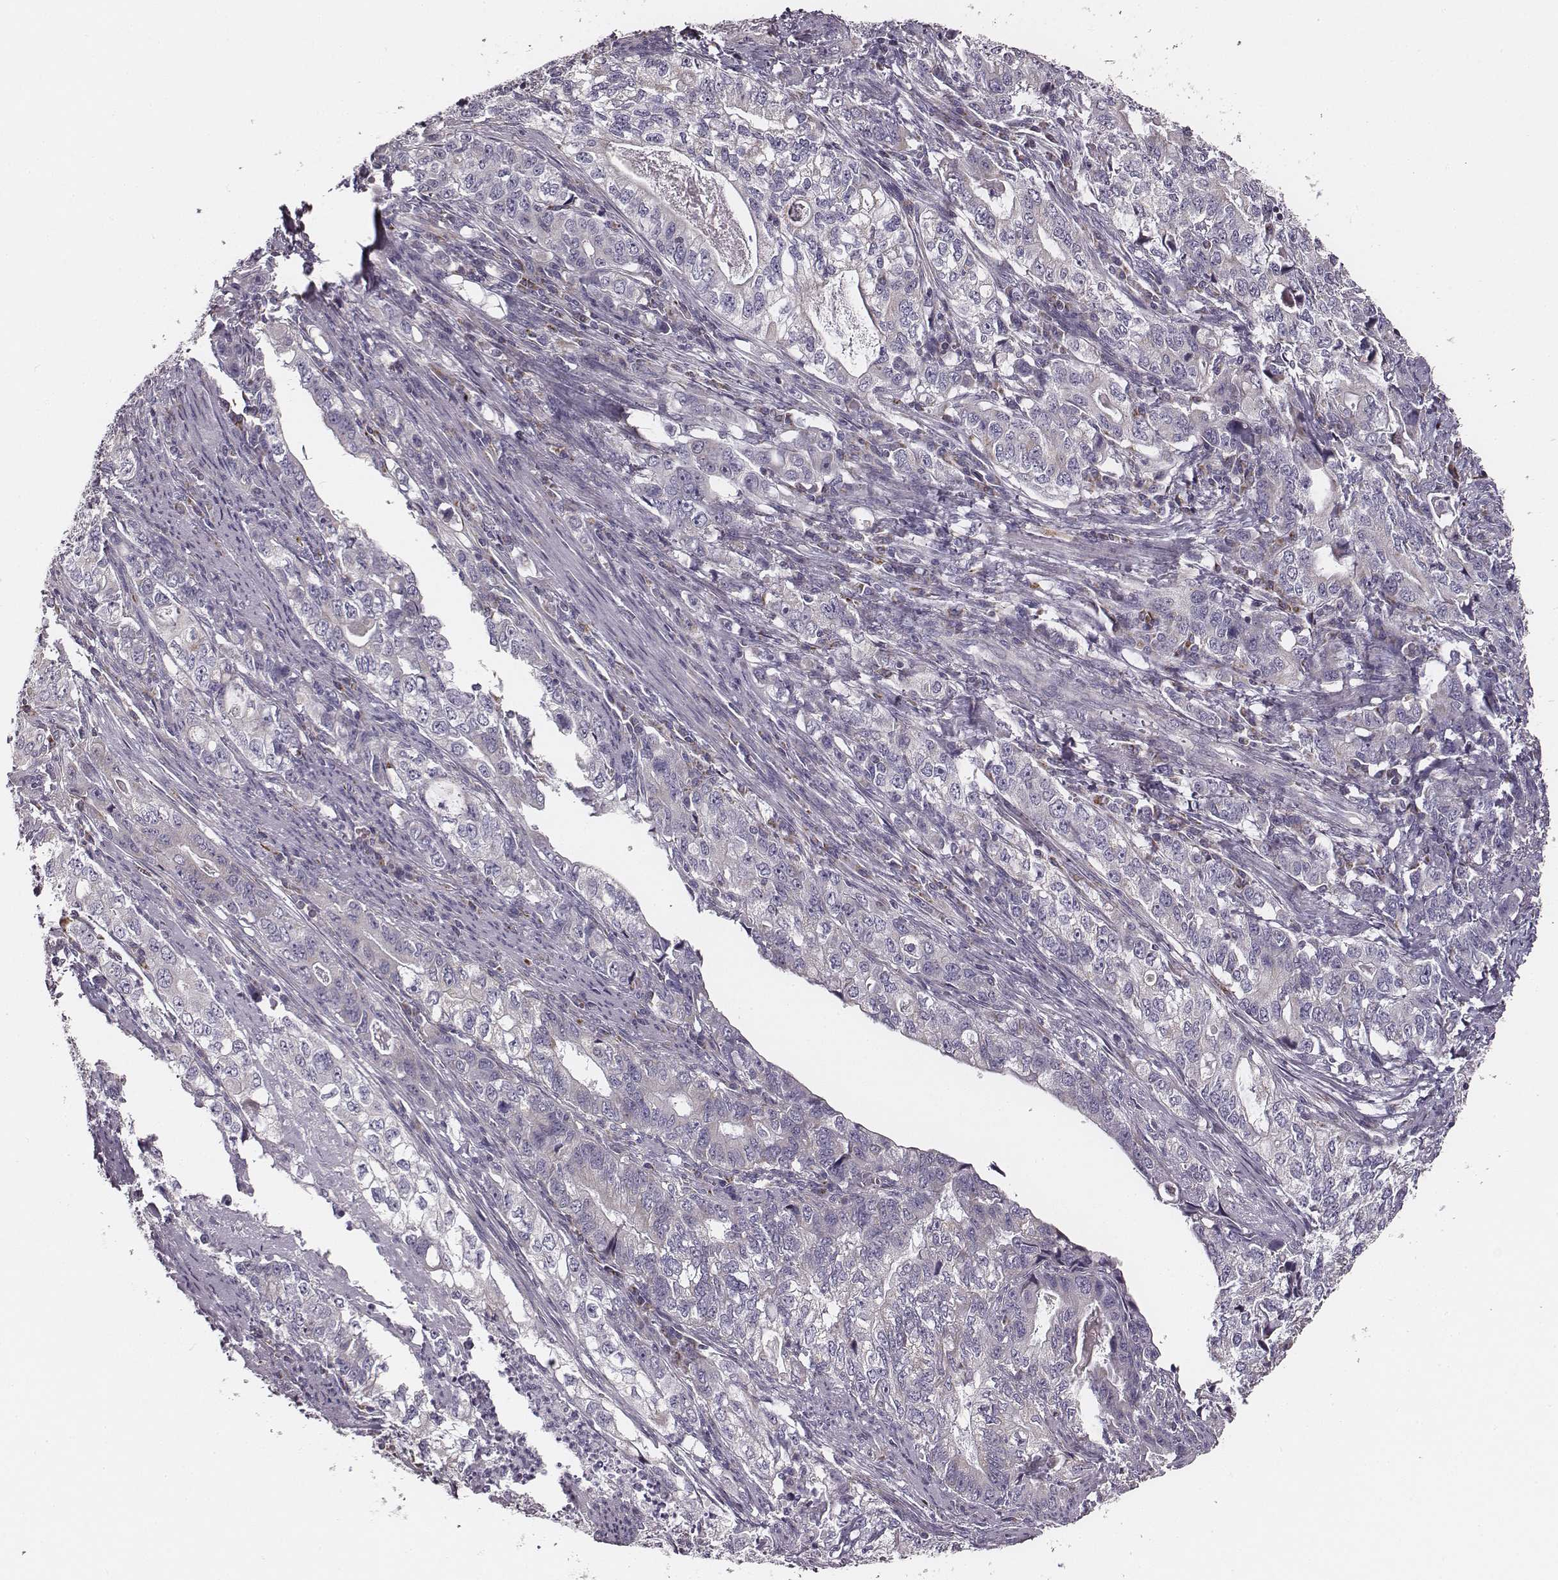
{"staining": {"intensity": "negative", "quantity": "none", "location": "none"}, "tissue": "stomach cancer", "cell_type": "Tumor cells", "image_type": "cancer", "snomed": [{"axis": "morphology", "description": "Adenocarcinoma, NOS"}, {"axis": "topography", "description": "Stomach, lower"}], "caption": "Tumor cells show no significant protein staining in stomach adenocarcinoma. Brightfield microscopy of IHC stained with DAB (3,3'-diaminobenzidine) (brown) and hematoxylin (blue), captured at high magnification.", "gene": "UBL4B", "patient": {"sex": "female", "age": 72}}